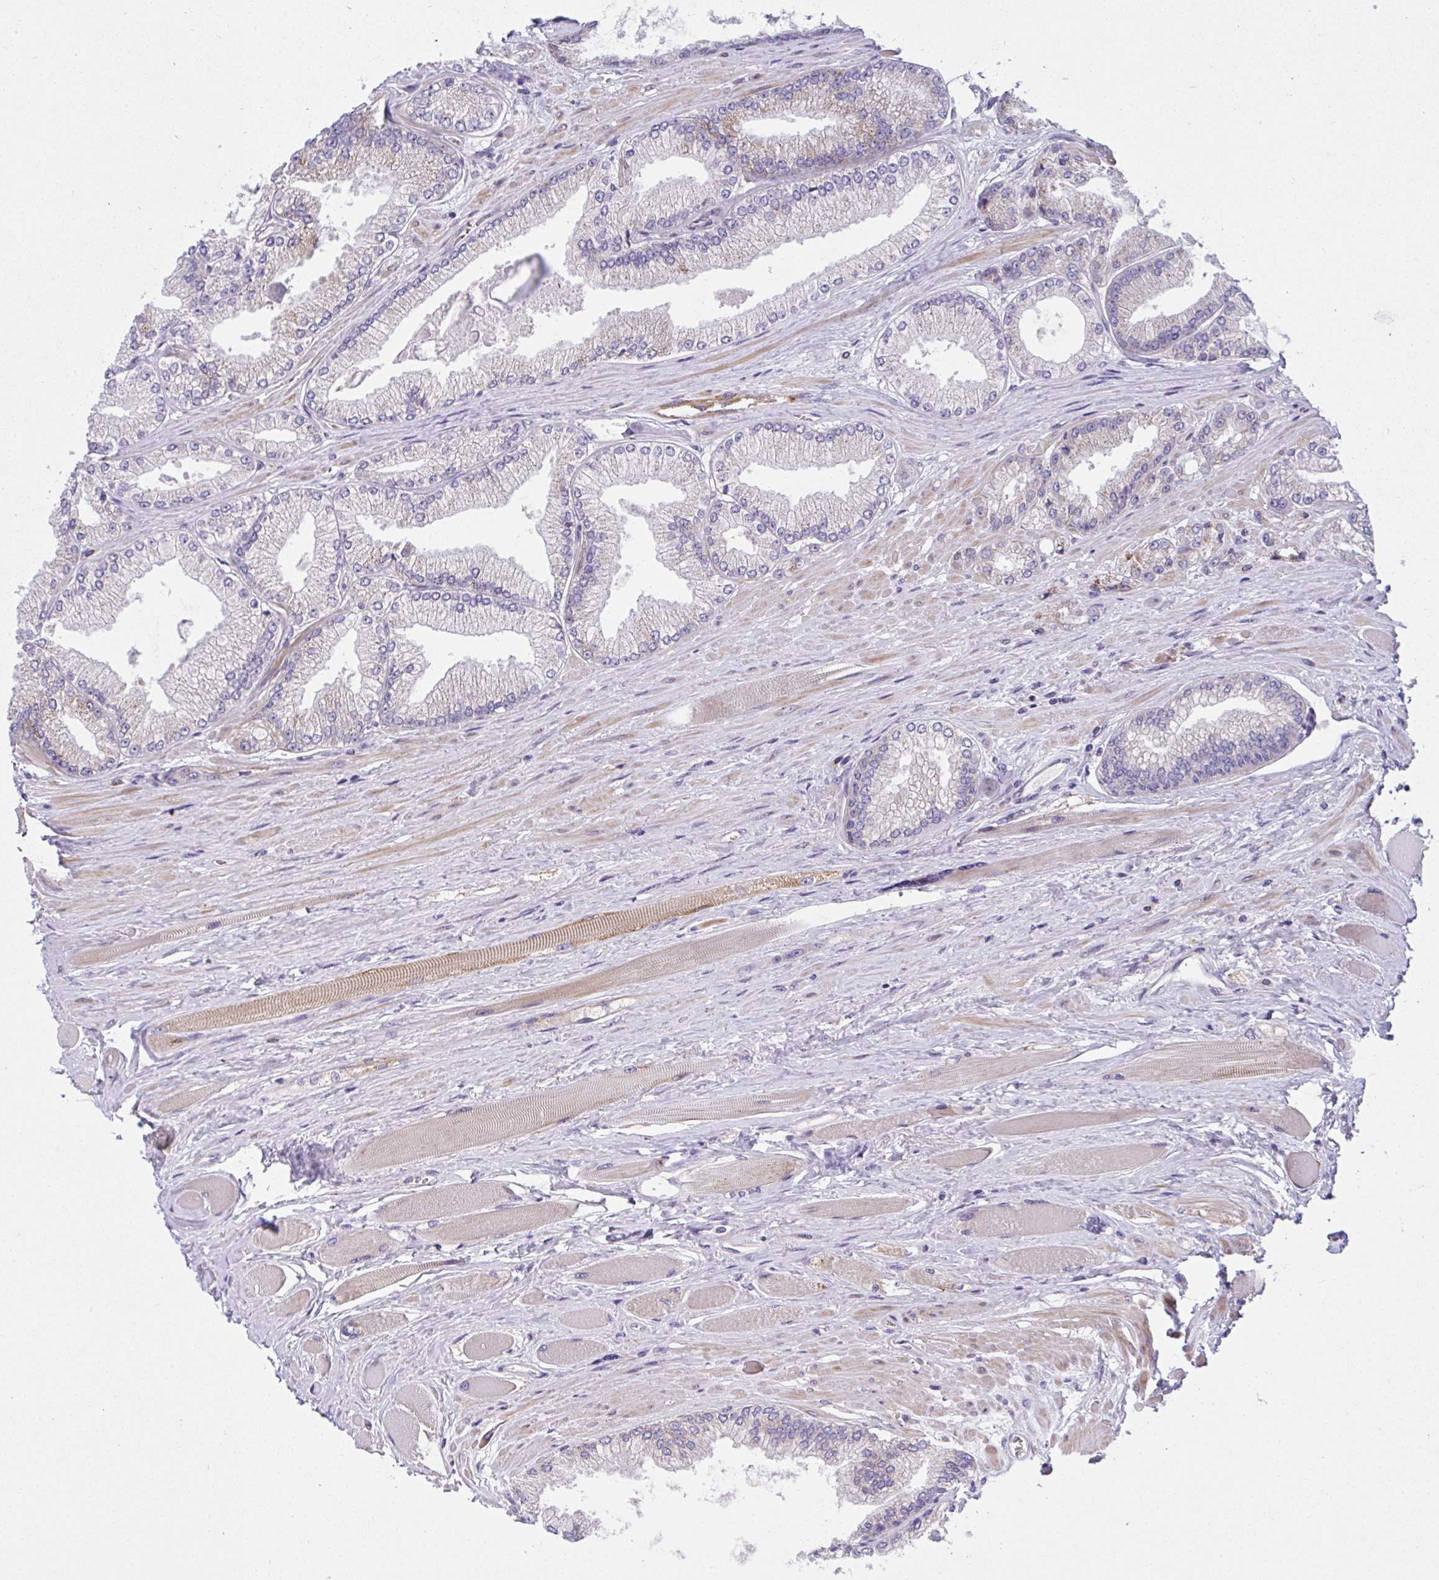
{"staining": {"intensity": "weak", "quantity": "<25%", "location": "cytoplasmic/membranous"}, "tissue": "prostate cancer", "cell_type": "Tumor cells", "image_type": "cancer", "snomed": [{"axis": "morphology", "description": "Adenocarcinoma, Low grade"}, {"axis": "topography", "description": "Prostate"}], "caption": "Tumor cells are negative for brown protein staining in prostate low-grade adenocarcinoma.", "gene": "NTN1", "patient": {"sex": "male", "age": 67}}